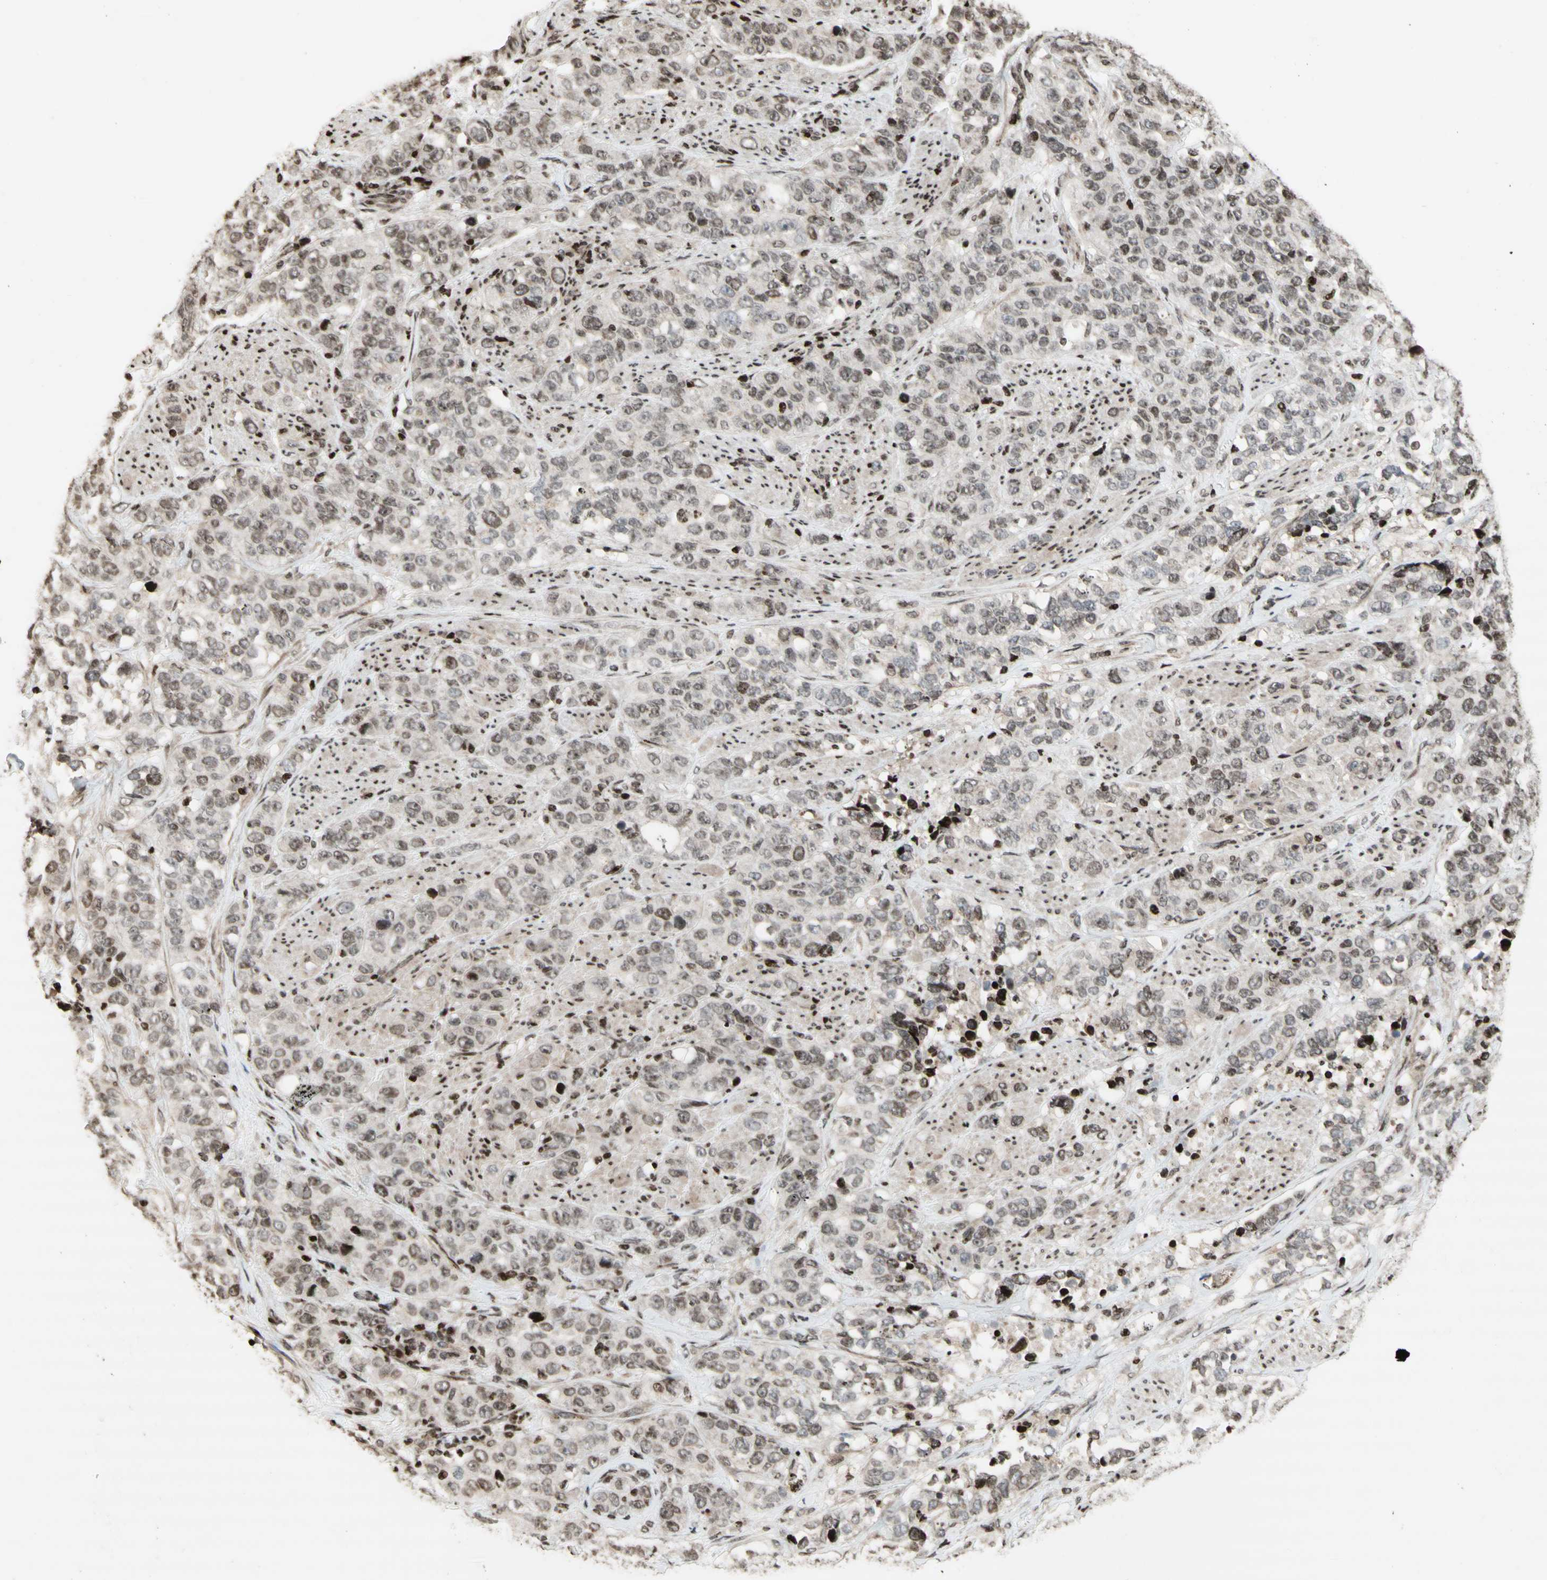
{"staining": {"intensity": "negative", "quantity": "none", "location": "none"}, "tissue": "stomach cancer", "cell_type": "Tumor cells", "image_type": "cancer", "snomed": [{"axis": "morphology", "description": "Adenocarcinoma, NOS"}, {"axis": "topography", "description": "Stomach"}], "caption": "IHC image of neoplastic tissue: human stomach adenocarcinoma stained with DAB (3,3'-diaminobenzidine) shows no significant protein staining in tumor cells. The staining is performed using DAB (3,3'-diaminobenzidine) brown chromogen with nuclei counter-stained in using hematoxylin.", "gene": "POLA1", "patient": {"sex": "male", "age": 48}}